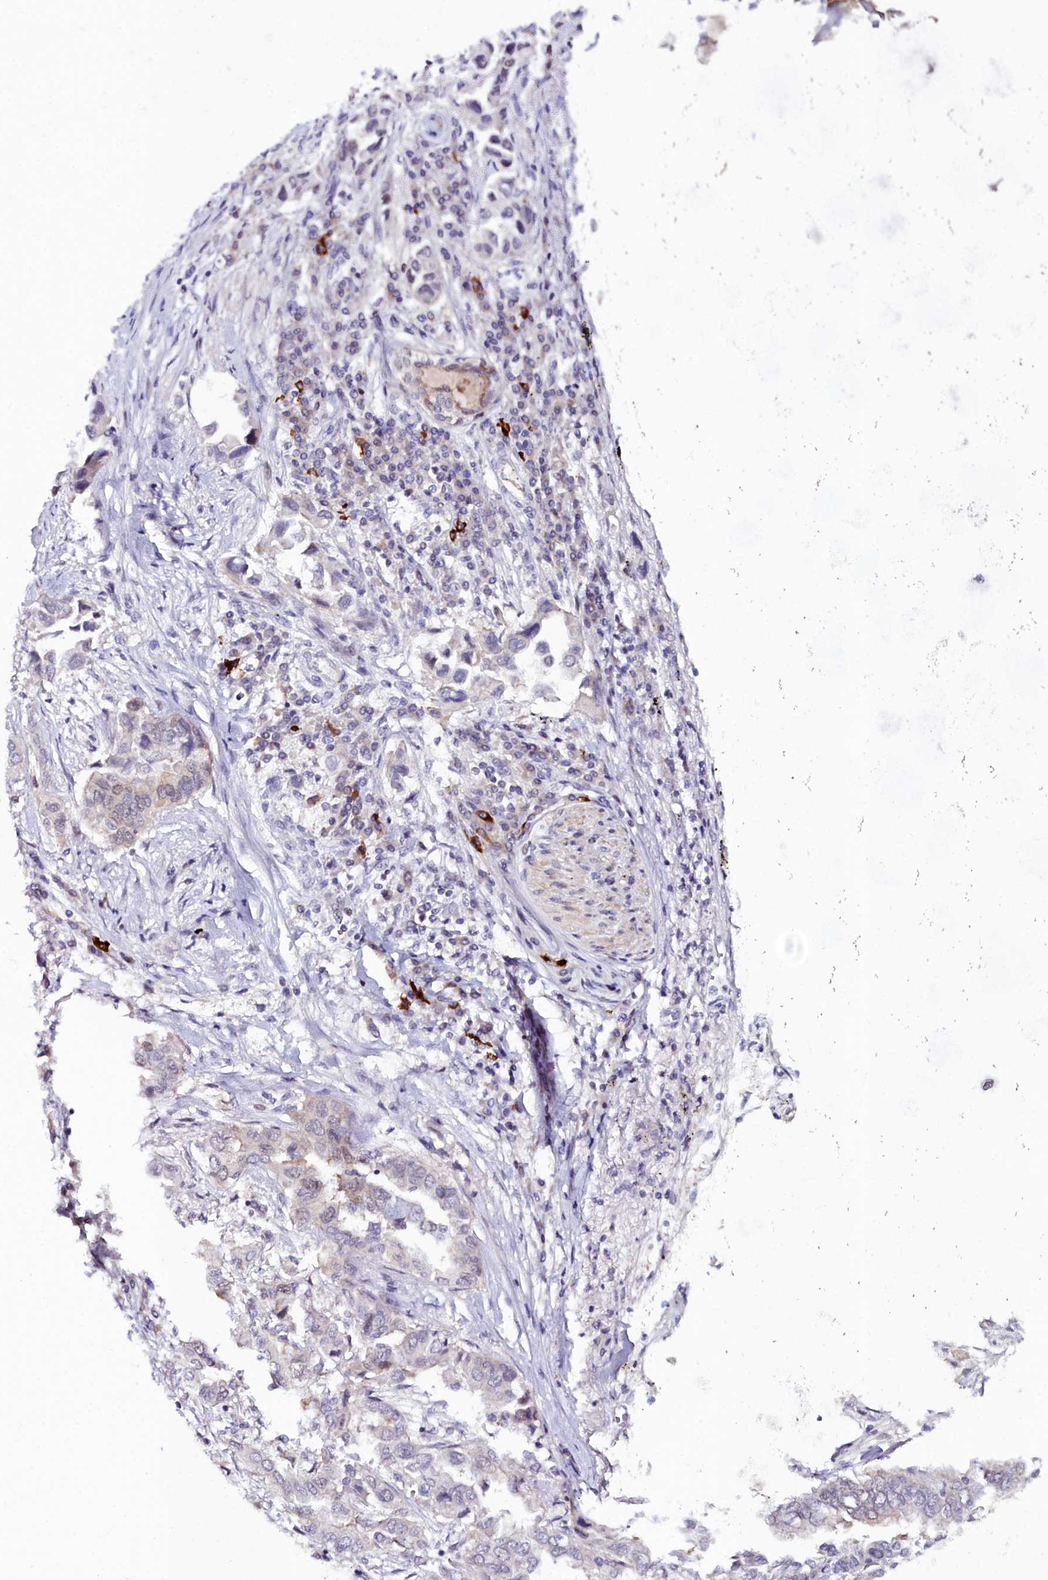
{"staining": {"intensity": "weak", "quantity": "<25%", "location": "nuclear"}, "tissue": "lung cancer", "cell_type": "Tumor cells", "image_type": "cancer", "snomed": [{"axis": "morphology", "description": "Adenocarcinoma, NOS"}, {"axis": "topography", "description": "Lung"}], "caption": "This is a micrograph of immunohistochemistry staining of adenocarcinoma (lung), which shows no expression in tumor cells.", "gene": "KCTD18", "patient": {"sex": "female", "age": 76}}